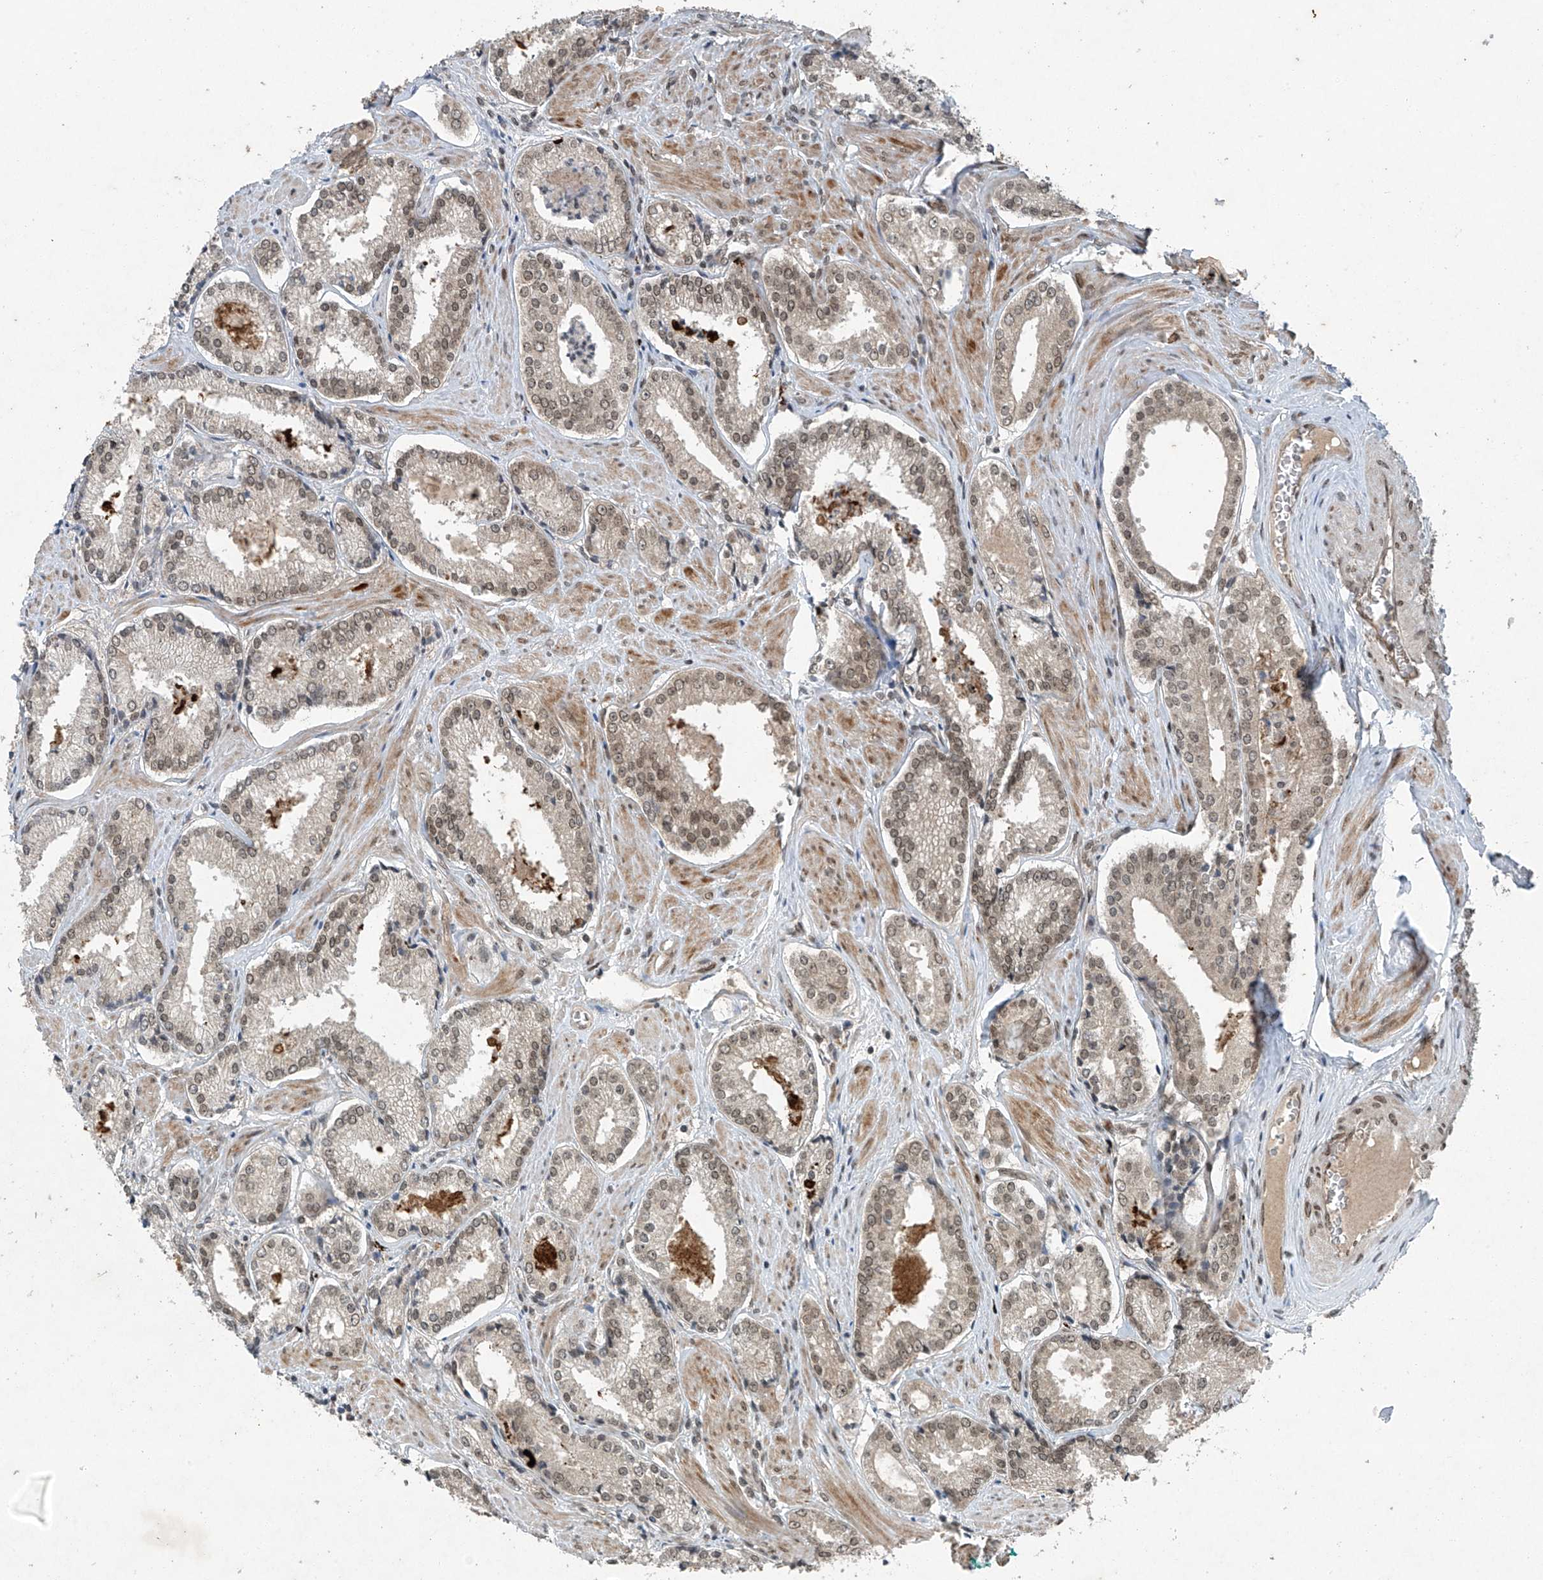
{"staining": {"intensity": "weak", "quantity": "25%-75%", "location": "nuclear"}, "tissue": "prostate cancer", "cell_type": "Tumor cells", "image_type": "cancer", "snomed": [{"axis": "morphology", "description": "Adenocarcinoma, Low grade"}, {"axis": "topography", "description": "Prostate"}], "caption": "IHC staining of prostate low-grade adenocarcinoma, which exhibits low levels of weak nuclear positivity in about 25%-75% of tumor cells indicating weak nuclear protein expression. The staining was performed using DAB (brown) for protein detection and nuclei were counterstained in hematoxylin (blue).", "gene": "TAF8", "patient": {"sex": "male", "age": 54}}